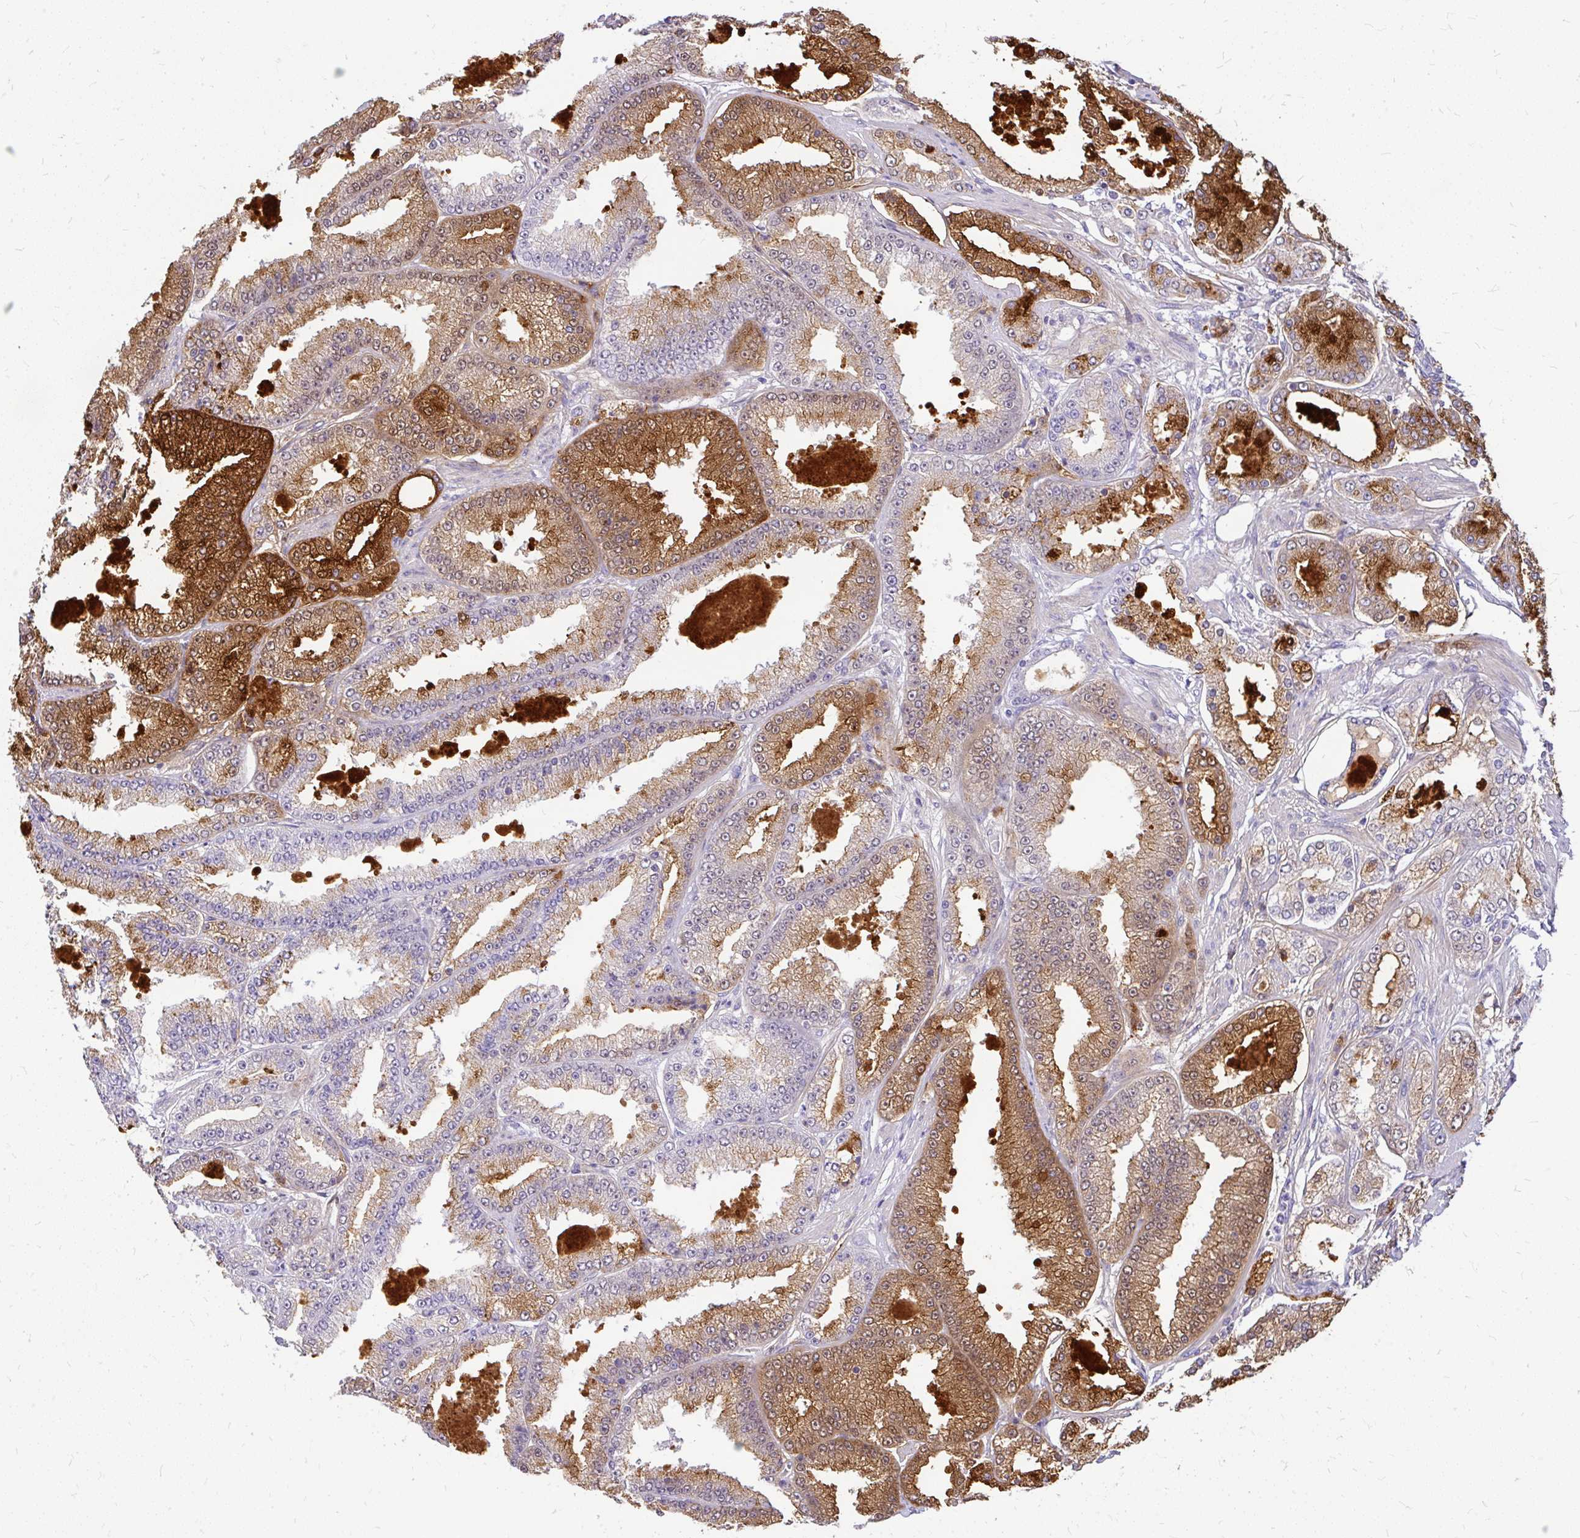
{"staining": {"intensity": "moderate", "quantity": "25%-75%", "location": "cytoplasmic/membranous,nuclear"}, "tissue": "prostate cancer", "cell_type": "Tumor cells", "image_type": "cancer", "snomed": [{"axis": "morphology", "description": "Adenocarcinoma, High grade"}, {"axis": "topography", "description": "Prostate"}], "caption": "Brown immunohistochemical staining in prostate cancer shows moderate cytoplasmic/membranous and nuclear staining in about 25%-75% of tumor cells.", "gene": "FAM83C", "patient": {"sex": "male", "age": 68}}